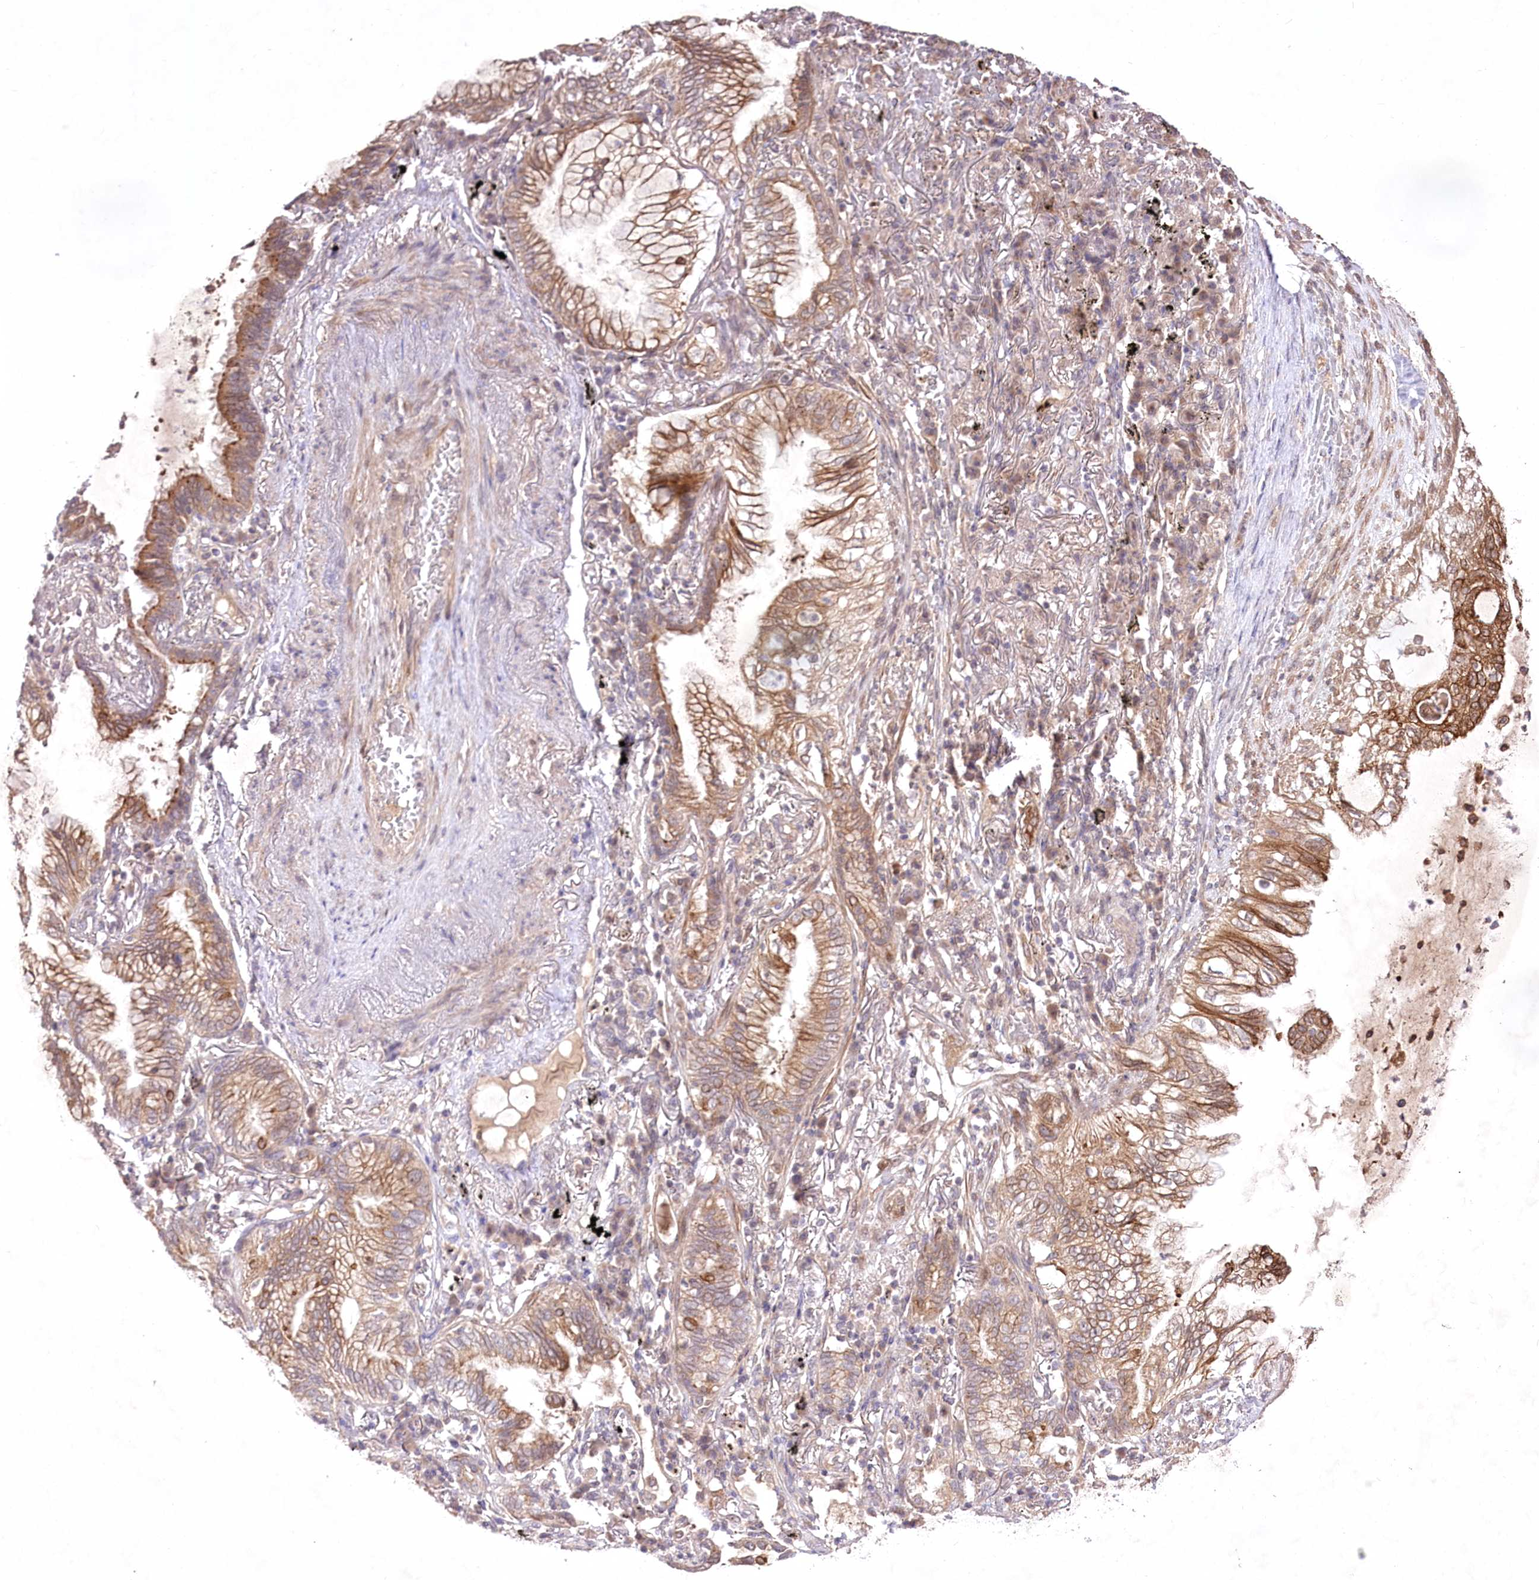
{"staining": {"intensity": "moderate", "quantity": ">75%", "location": "cytoplasmic/membranous"}, "tissue": "lung cancer", "cell_type": "Tumor cells", "image_type": "cancer", "snomed": [{"axis": "morphology", "description": "Adenocarcinoma, NOS"}, {"axis": "topography", "description": "Lung"}], "caption": "This photomicrograph displays adenocarcinoma (lung) stained with immunohistochemistry to label a protein in brown. The cytoplasmic/membranous of tumor cells show moderate positivity for the protein. Nuclei are counter-stained blue.", "gene": "HELT", "patient": {"sex": "female", "age": 70}}